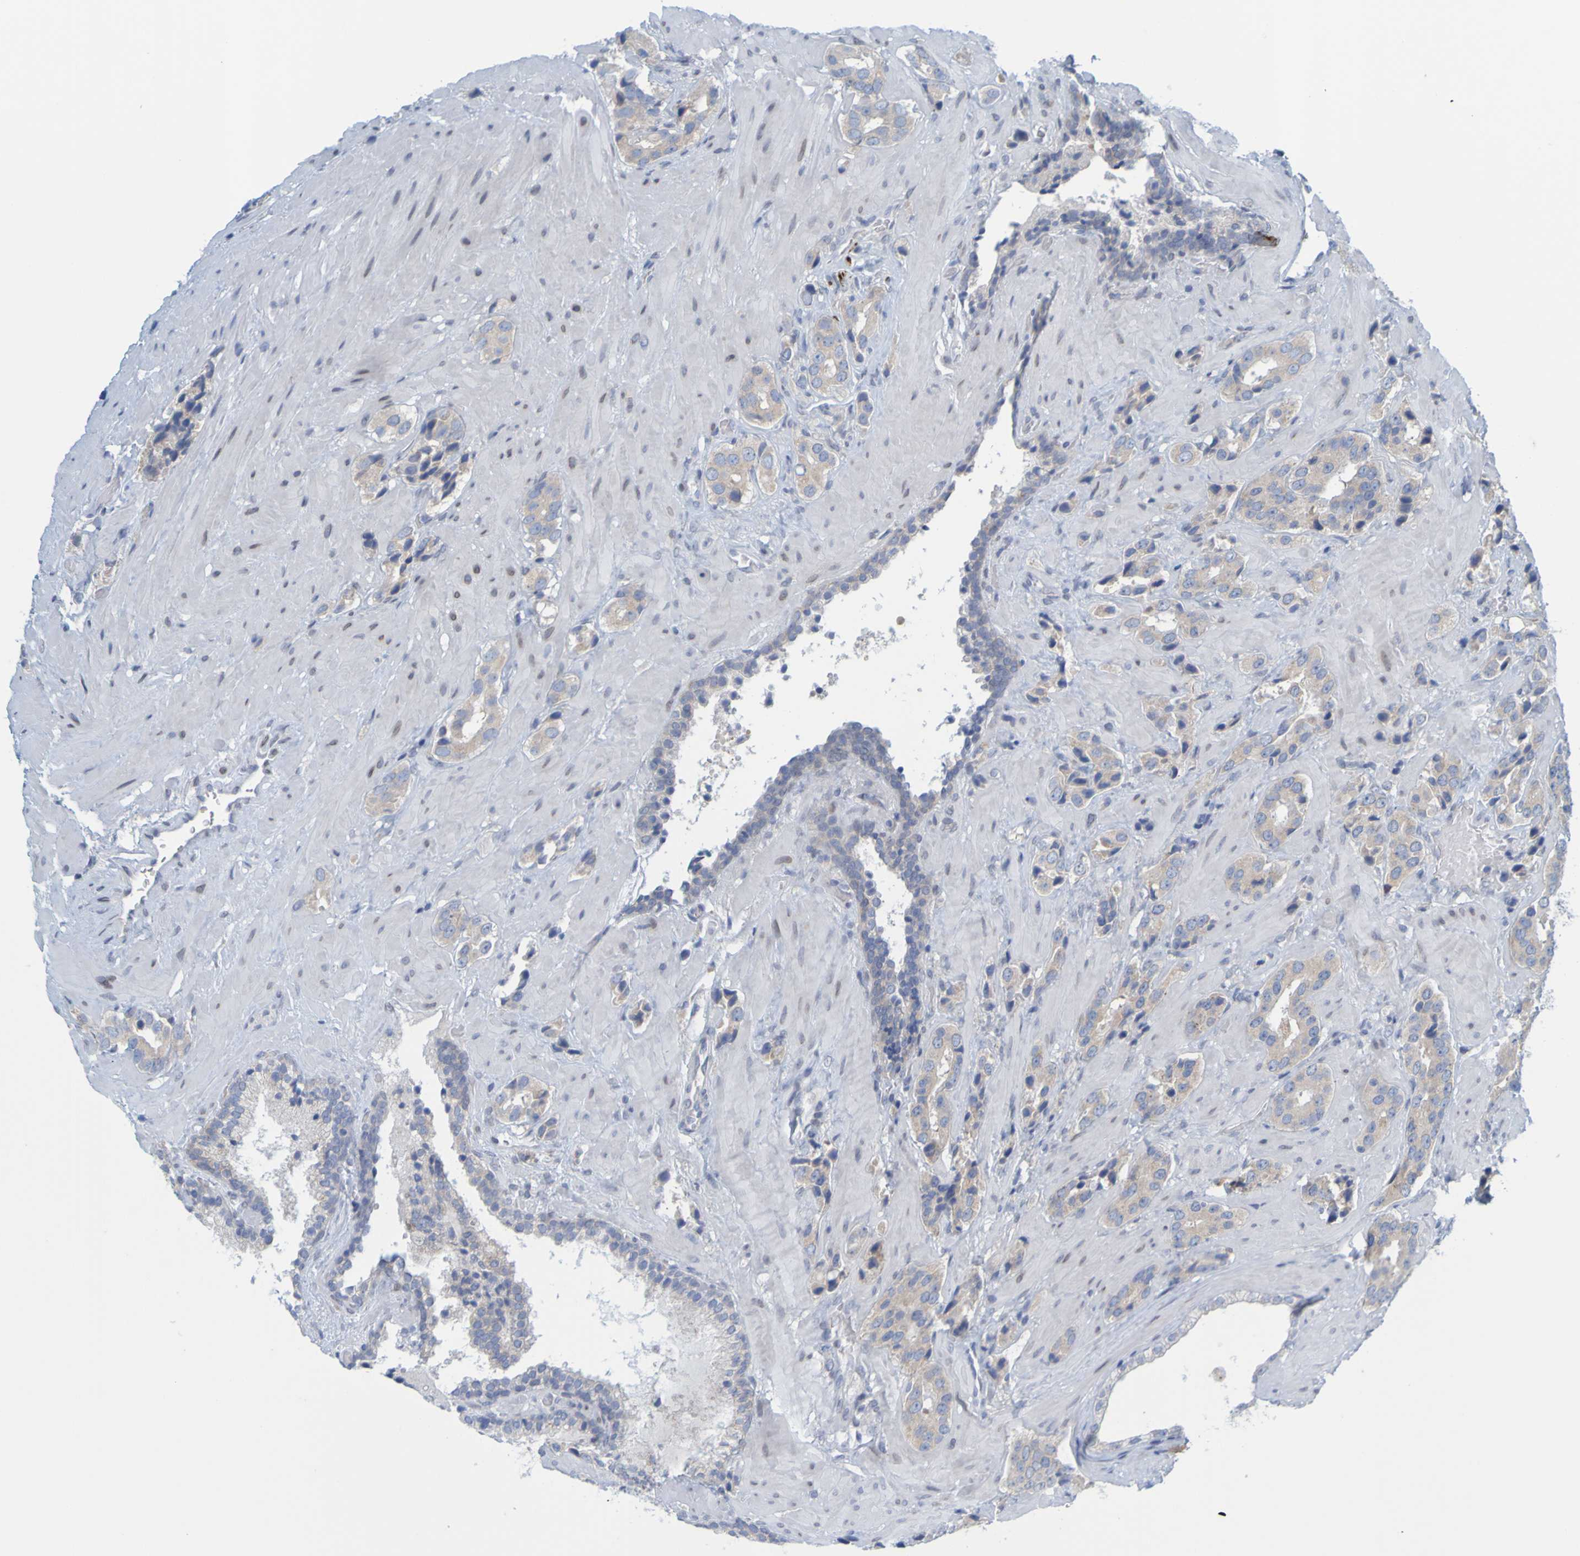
{"staining": {"intensity": "weak", "quantity": ">75%", "location": "cytoplasmic/membranous"}, "tissue": "prostate cancer", "cell_type": "Tumor cells", "image_type": "cancer", "snomed": [{"axis": "morphology", "description": "Adenocarcinoma, High grade"}, {"axis": "topography", "description": "Prostate"}], "caption": "Human prostate high-grade adenocarcinoma stained with a protein marker displays weak staining in tumor cells.", "gene": "MAG", "patient": {"sex": "male", "age": 64}}